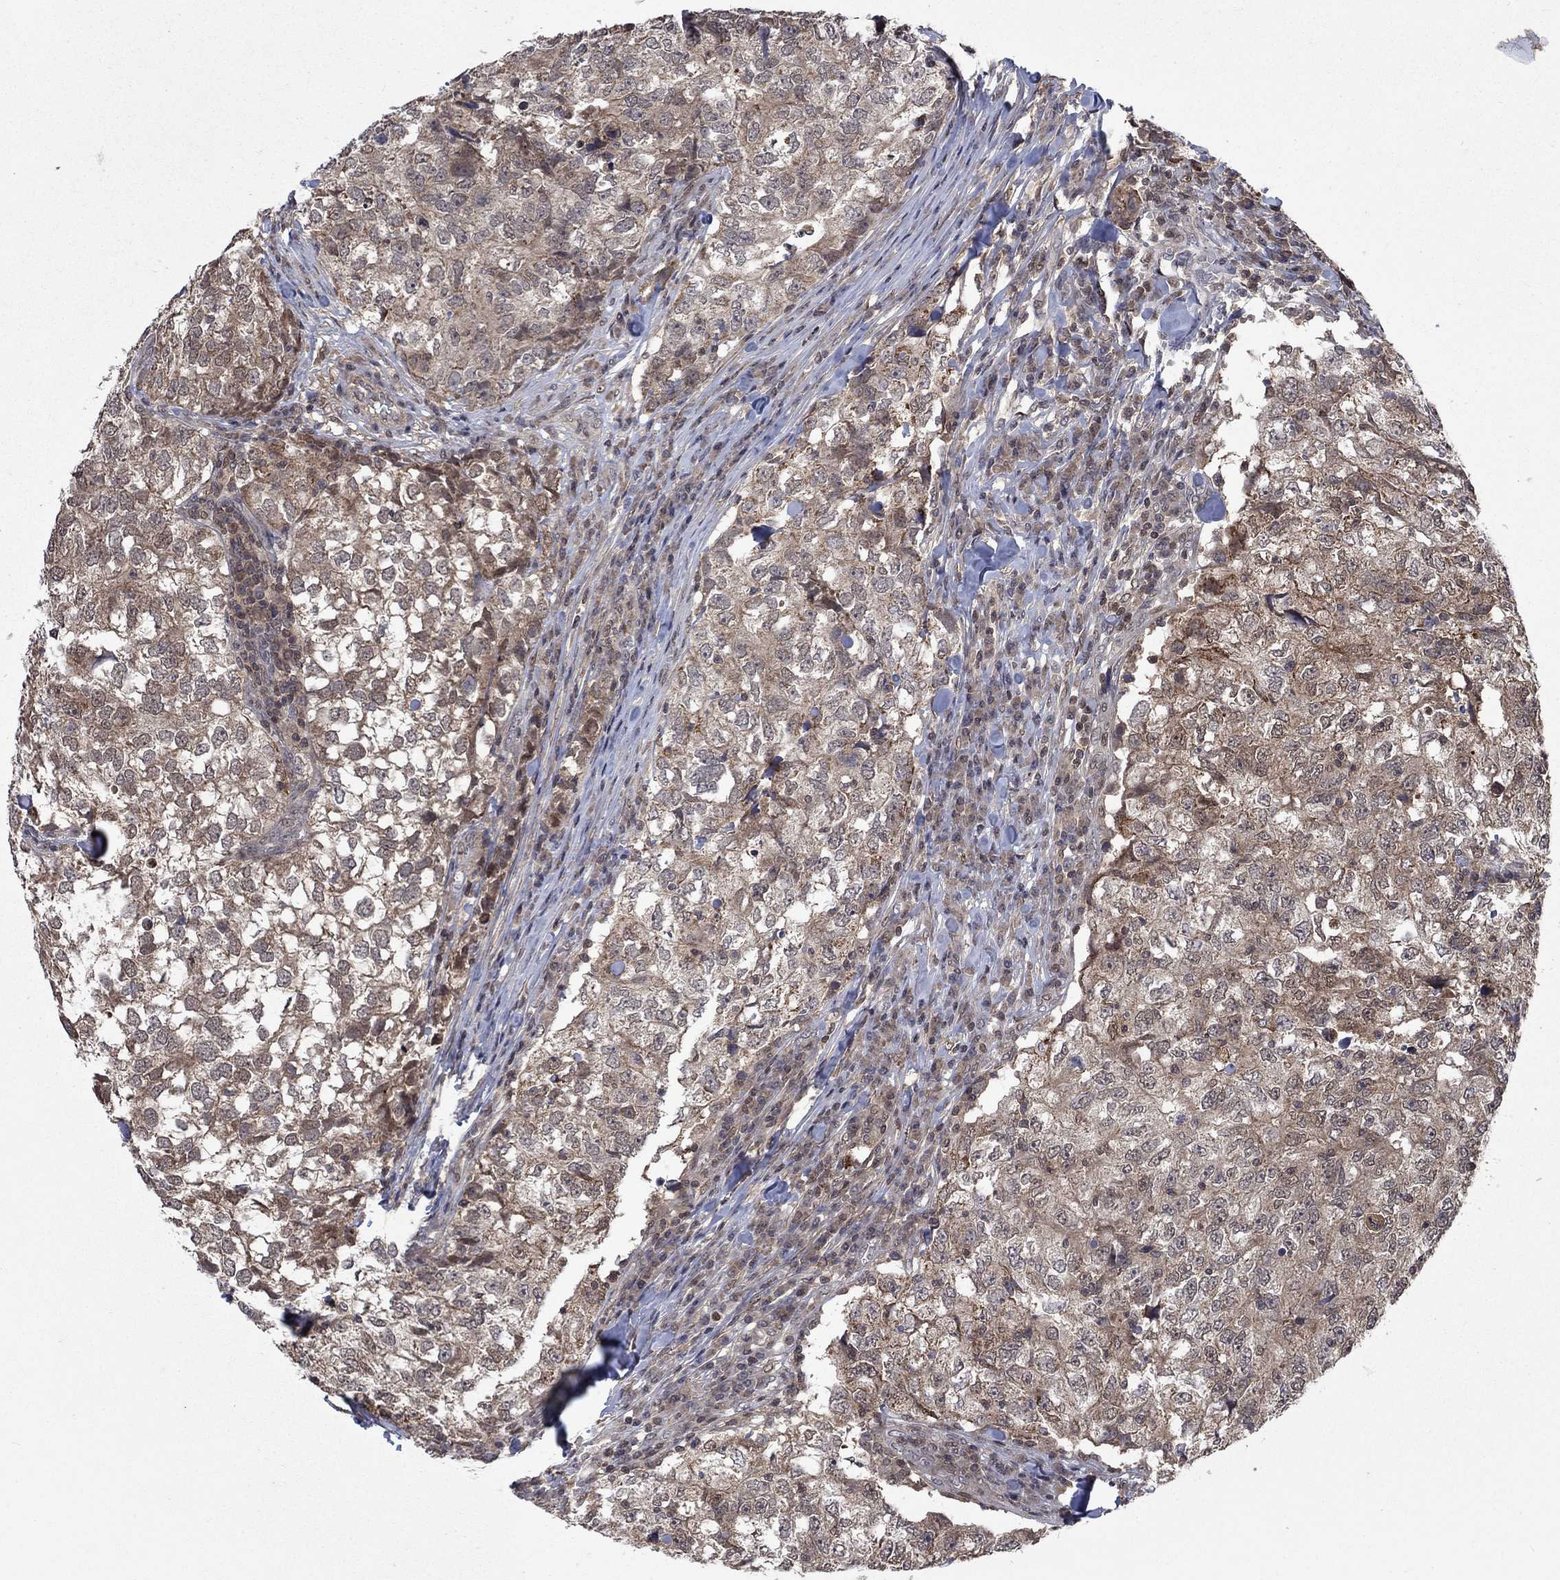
{"staining": {"intensity": "moderate", "quantity": "25%-75%", "location": "cytoplasmic/membranous"}, "tissue": "breast cancer", "cell_type": "Tumor cells", "image_type": "cancer", "snomed": [{"axis": "morphology", "description": "Duct carcinoma"}, {"axis": "topography", "description": "Breast"}], "caption": "A histopathology image of human breast infiltrating ductal carcinoma stained for a protein displays moderate cytoplasmic/membranous brown staining in tumor cells.", "gene": "IAH1", "patient": {"sex": "female", "age": 30}}